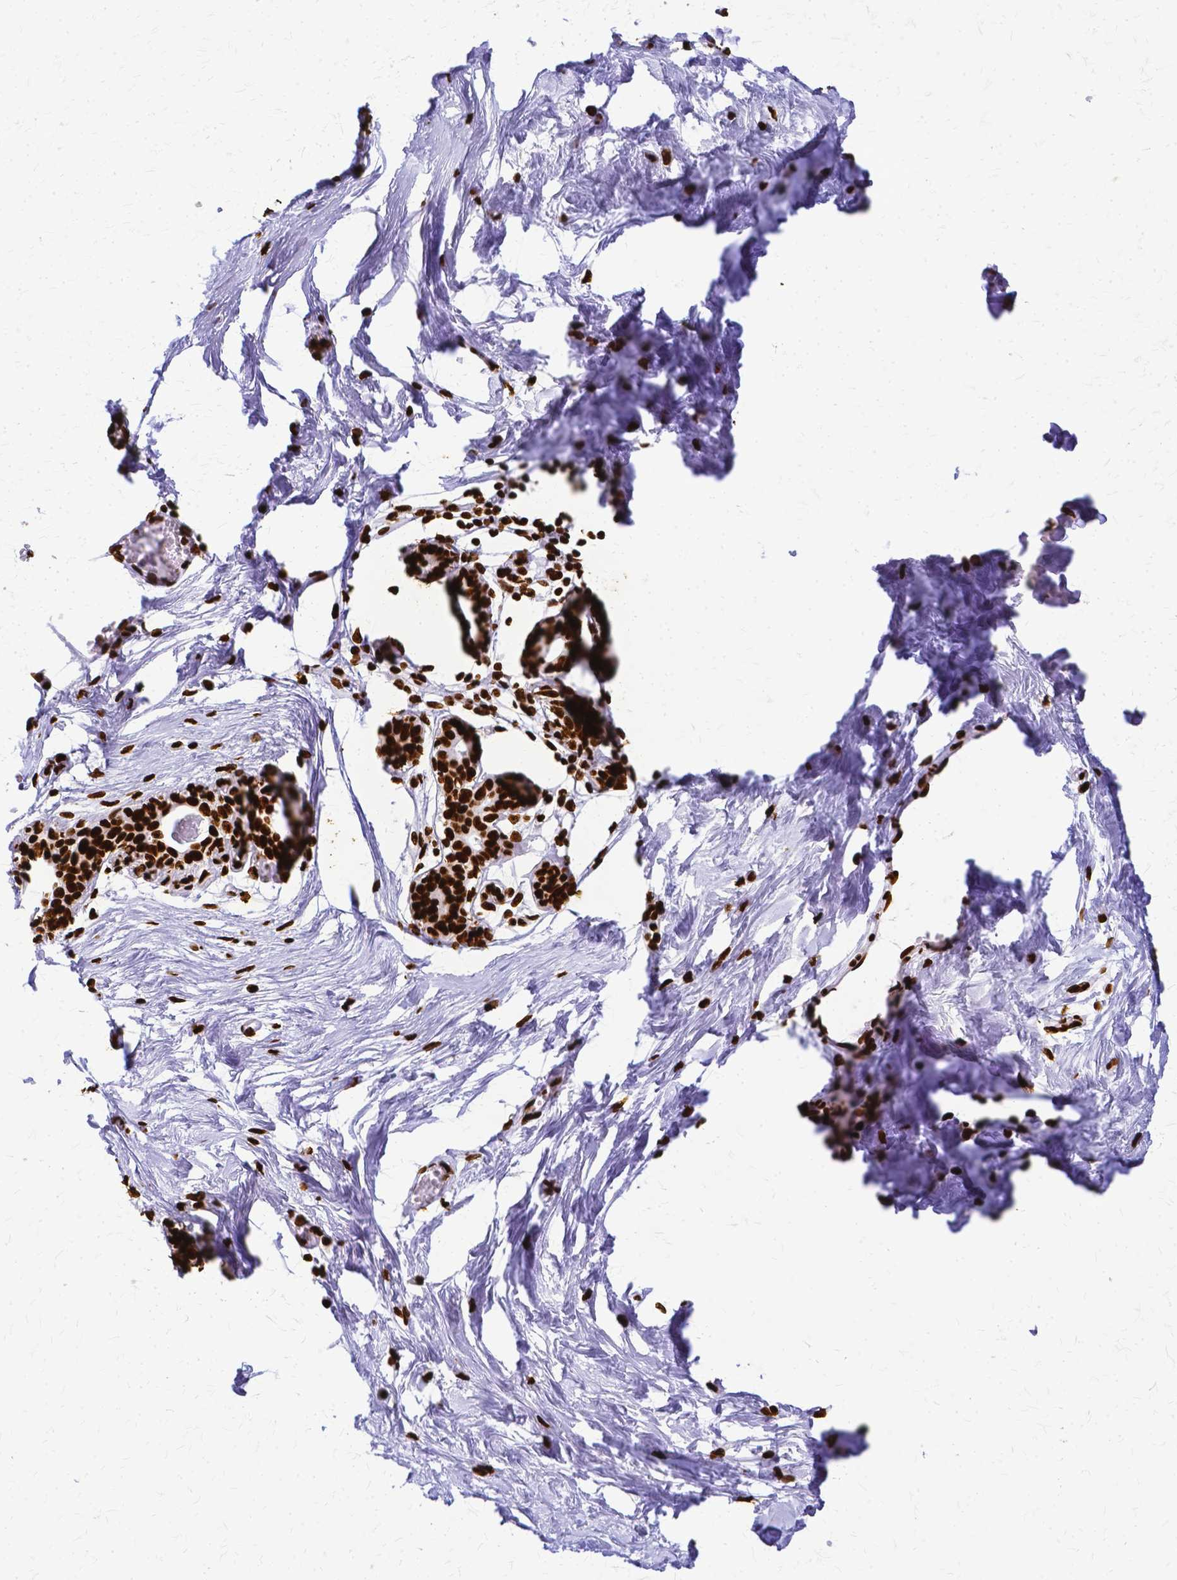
{"staining": {"intensity": "strong", "quantity": ">75%", "location": "nuclear"}, "tissue": "breast", "cell_type": "Adipocytes", "image_type": "normal", "snomed": [{"axis": "morphology", "description": "Normal tissue, NOS"}, {"axis": "topography", "description": "Breast"}], "caption": "Immunohistochemical staining of benign human breast demonstrates high levels of strong nuclear staining in approximately >75% of adipocytes.", "gene": "SFPQ", "patient": {"sex": "female", "age": 45}}